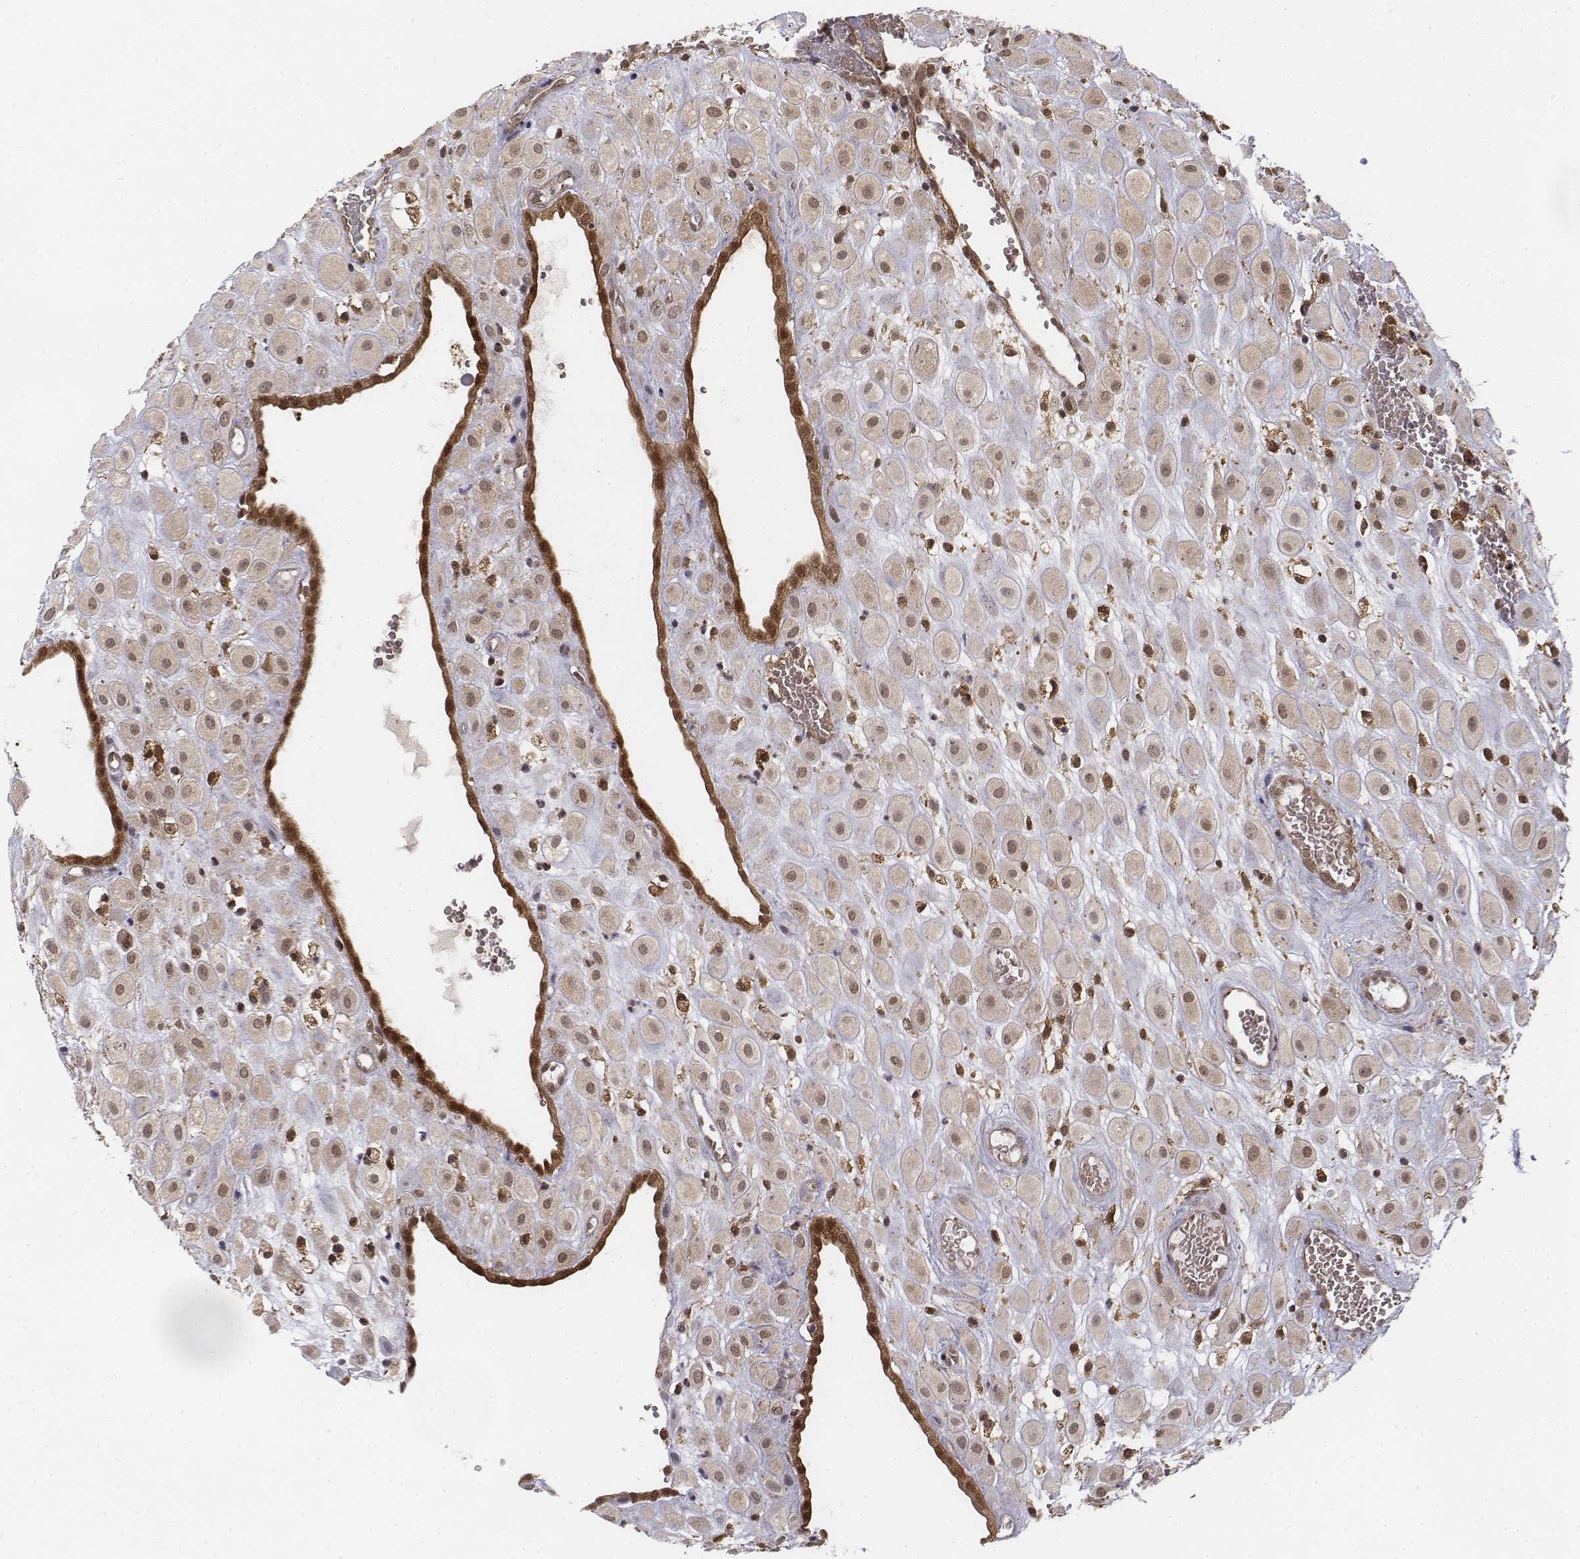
{"staining": {"intensity": "weak", "quantity": "25%-75%", "location": "nuclear"}, "tissue": "placenta", "cell_type": "Decidual cells", "image_type": "normal", "snomed": [{"axis": "morphology", "description": "Normal tissue, NOS"}, {"axis": "topography", "description": "Placenta"}], "caption": "Immunohistochemistry image of normal placenta: human placenta stained using immunohistochemistry demonstrates low levels of weak protein expression localized specifically in the nuclear of decidual cells, appearing as a nuclear brown color.", "gene": "ZFYVE19", "patient": {"sex": "female", "age": 24}}